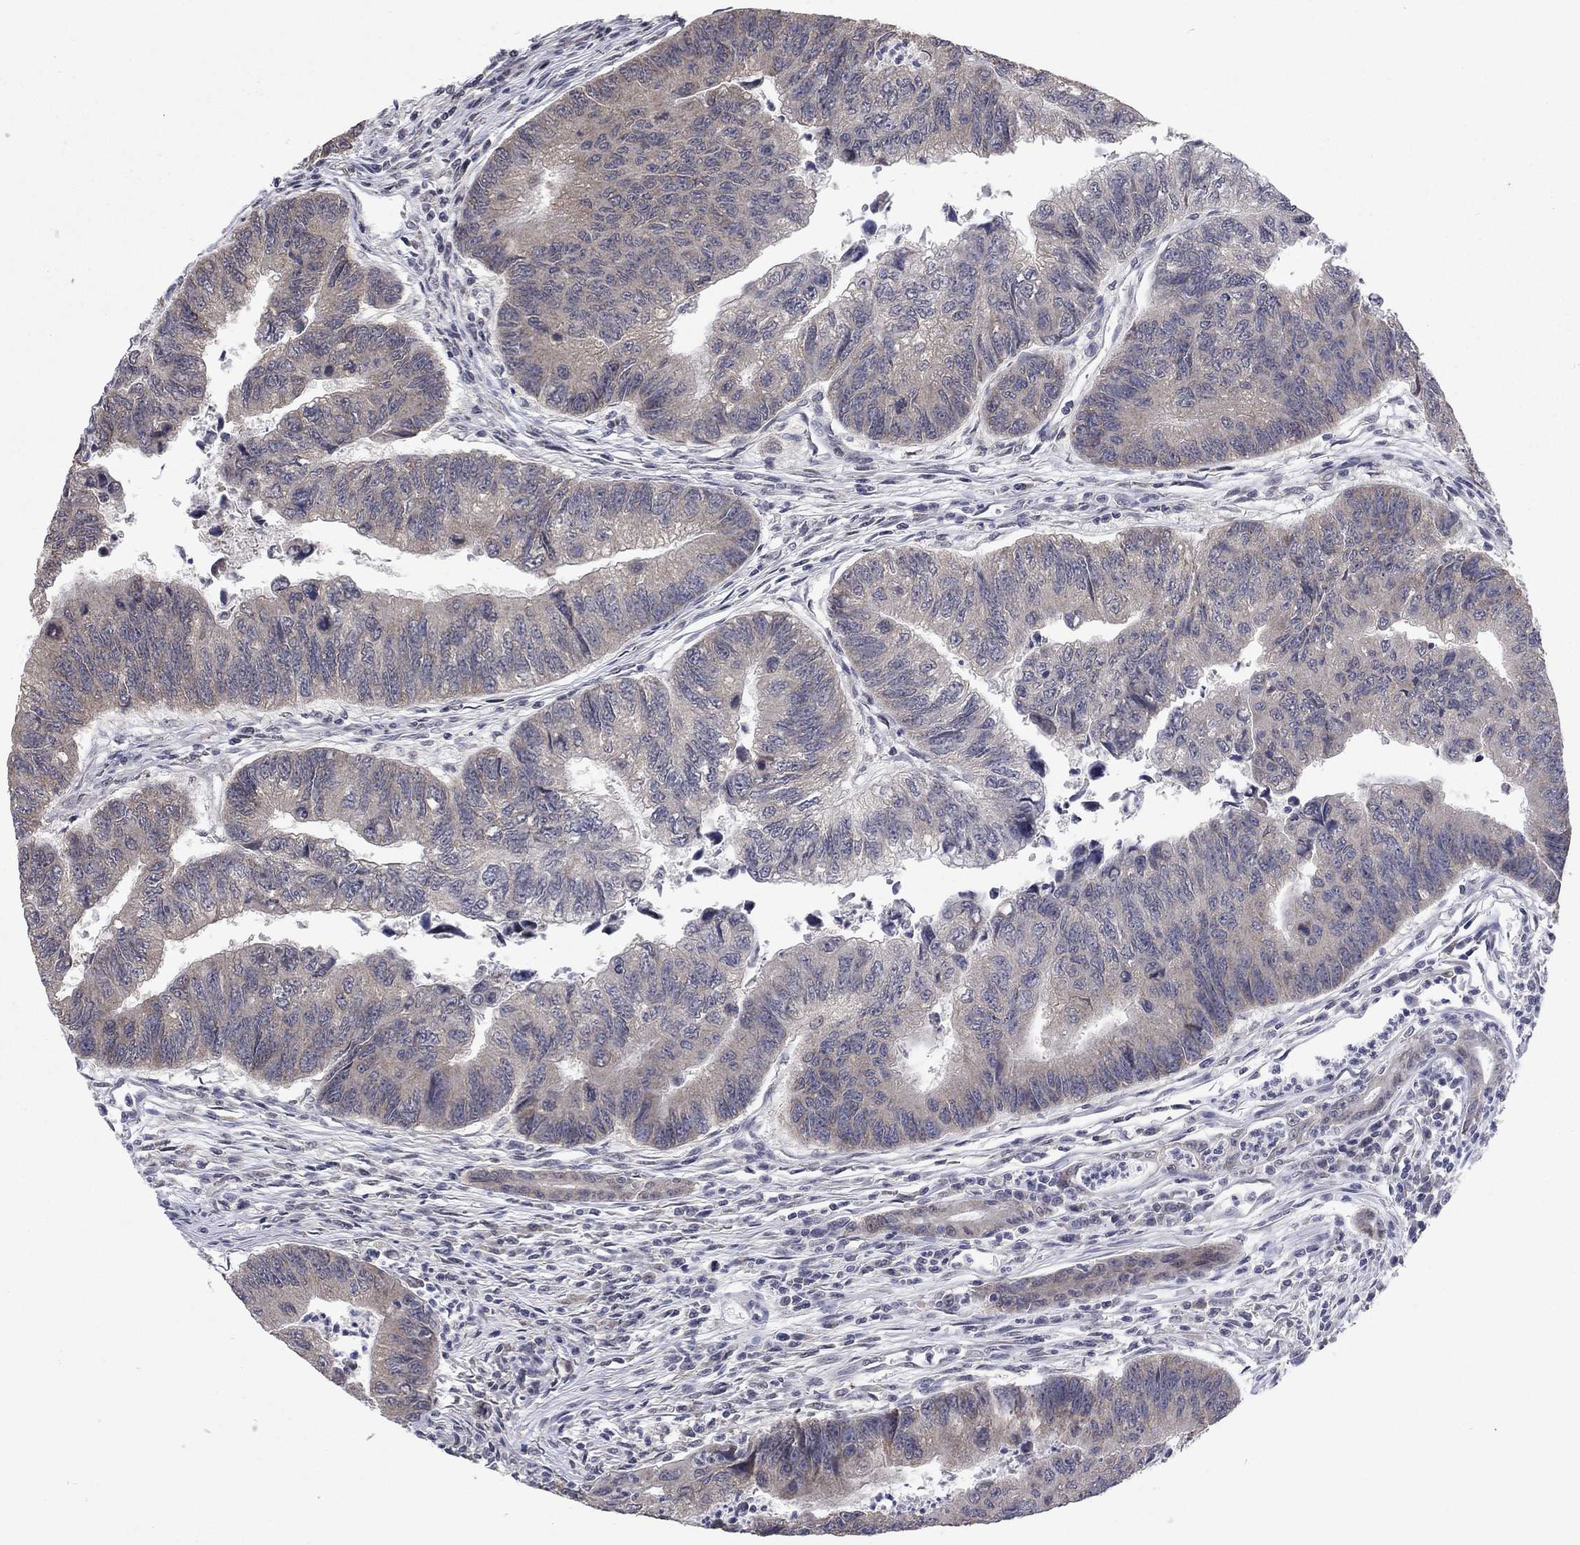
{"staining": {"intensity": "weak", "quantity": "<25%", "location": "cytoplasmic/membranous"}, "tissue": "colorectal cancer", "cell_type": "Tumor cells", "image_type": "cancer", "snomed": [{"axis": "morphology", "description": "Adenocarcinoma, NOS"}, {"axis": "topography", "description": "Colon"}], "caption": "Tumor cells are negative for brown protein staining in colorectal adenocarcinoma.", "gene": "SPATA33", "patient": {"sex": "female", "age": 65}}